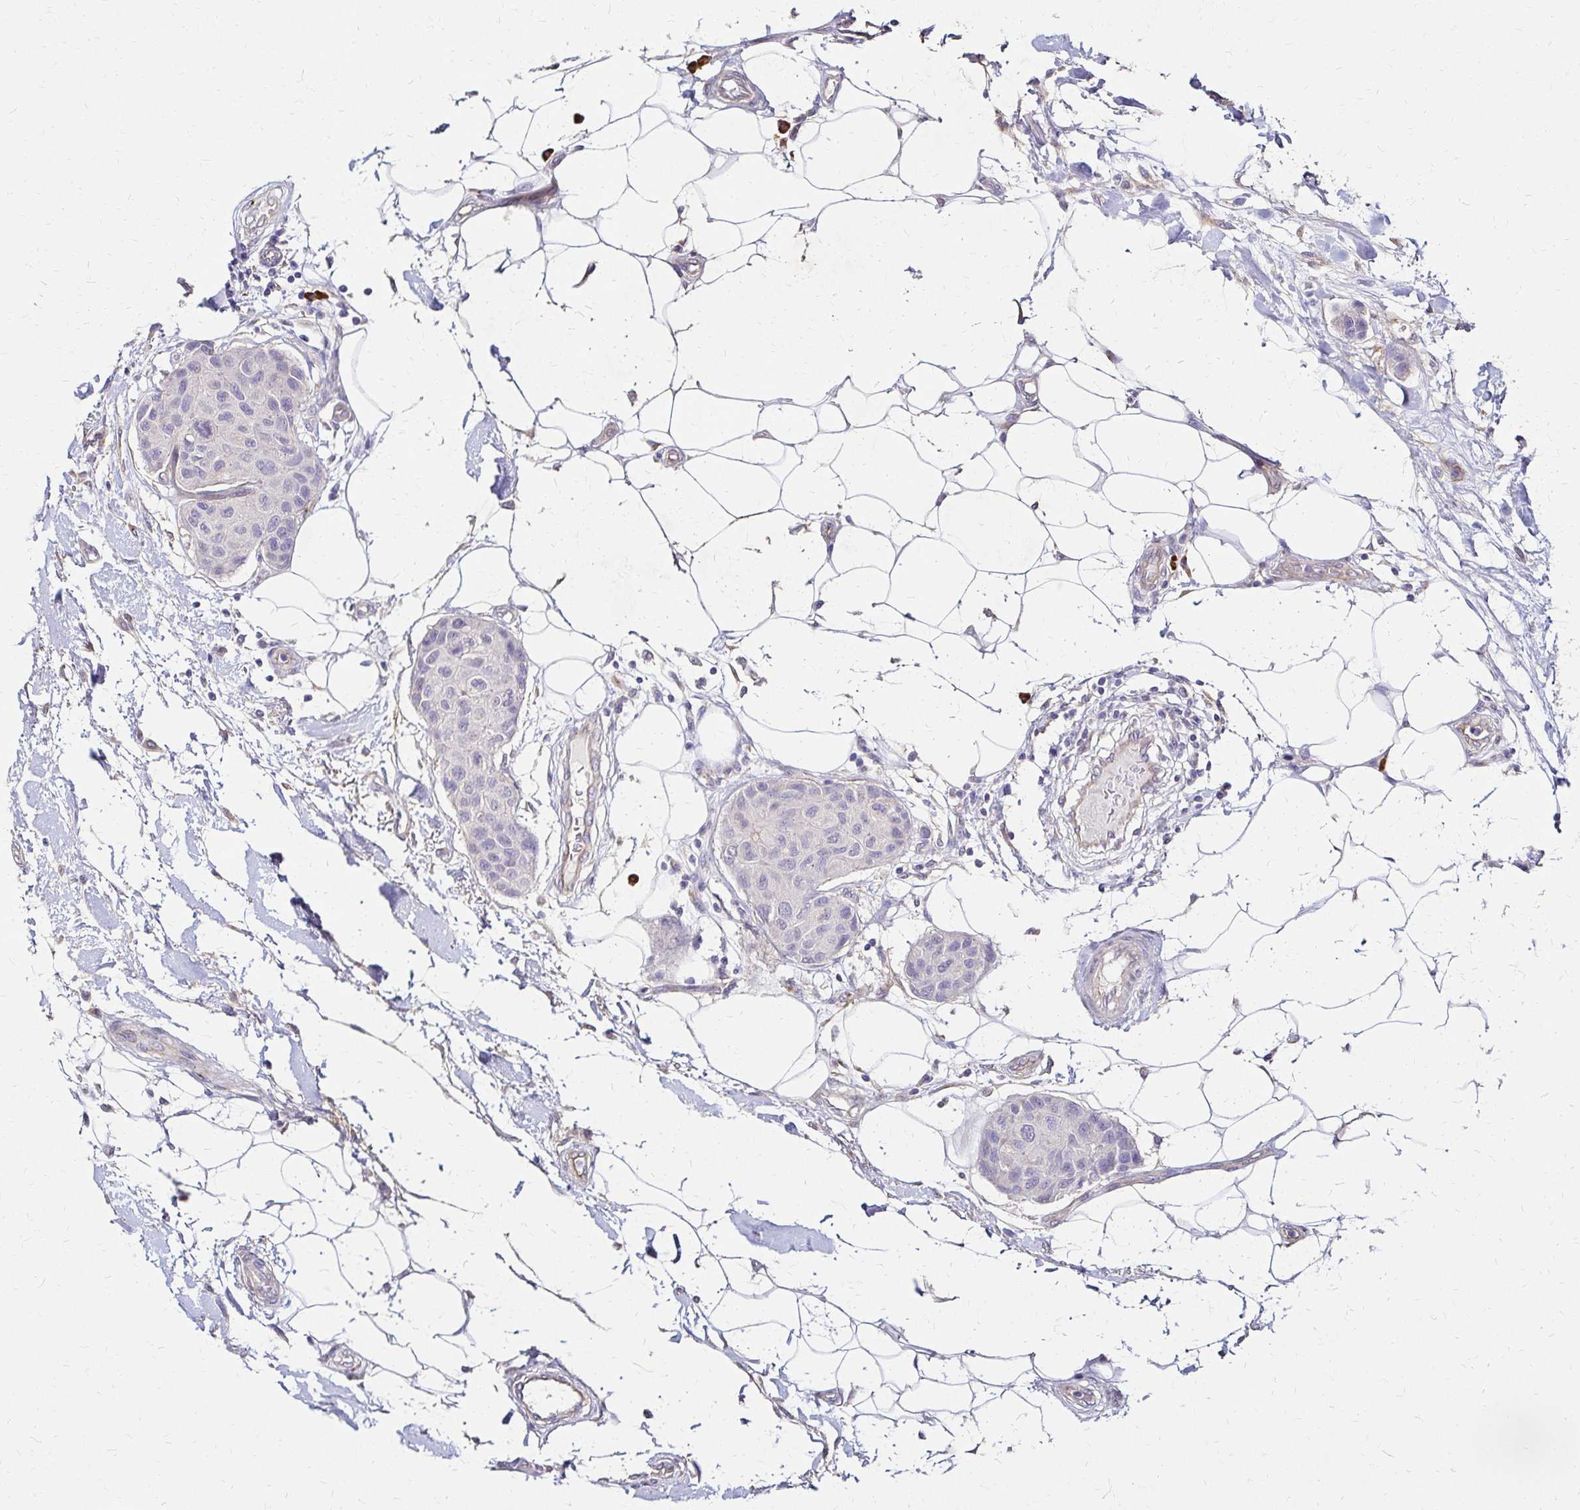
{"staining": {"intensity": "negative", "quantity": "none", "location": "none"}, "tissue": "breast cancer", "cell_type": "Tumor cells", "image_type": "cancer", "snomed": [{"axis": "morphology", "description": "Duct carcinoma"}, {"axis": "topography", "description": "Breast"}, {"axis": "topography", "description": "Lymph node"}], "caption": "High power microscopy micrograph of an immunohistochemistry (IHC) photomicrograph of invasive ductal carcinoma (breast), revealing no significant staining in tumor cells.", "gene": "PRIMA1", "patient": {"sex": "female", "age": 80}}